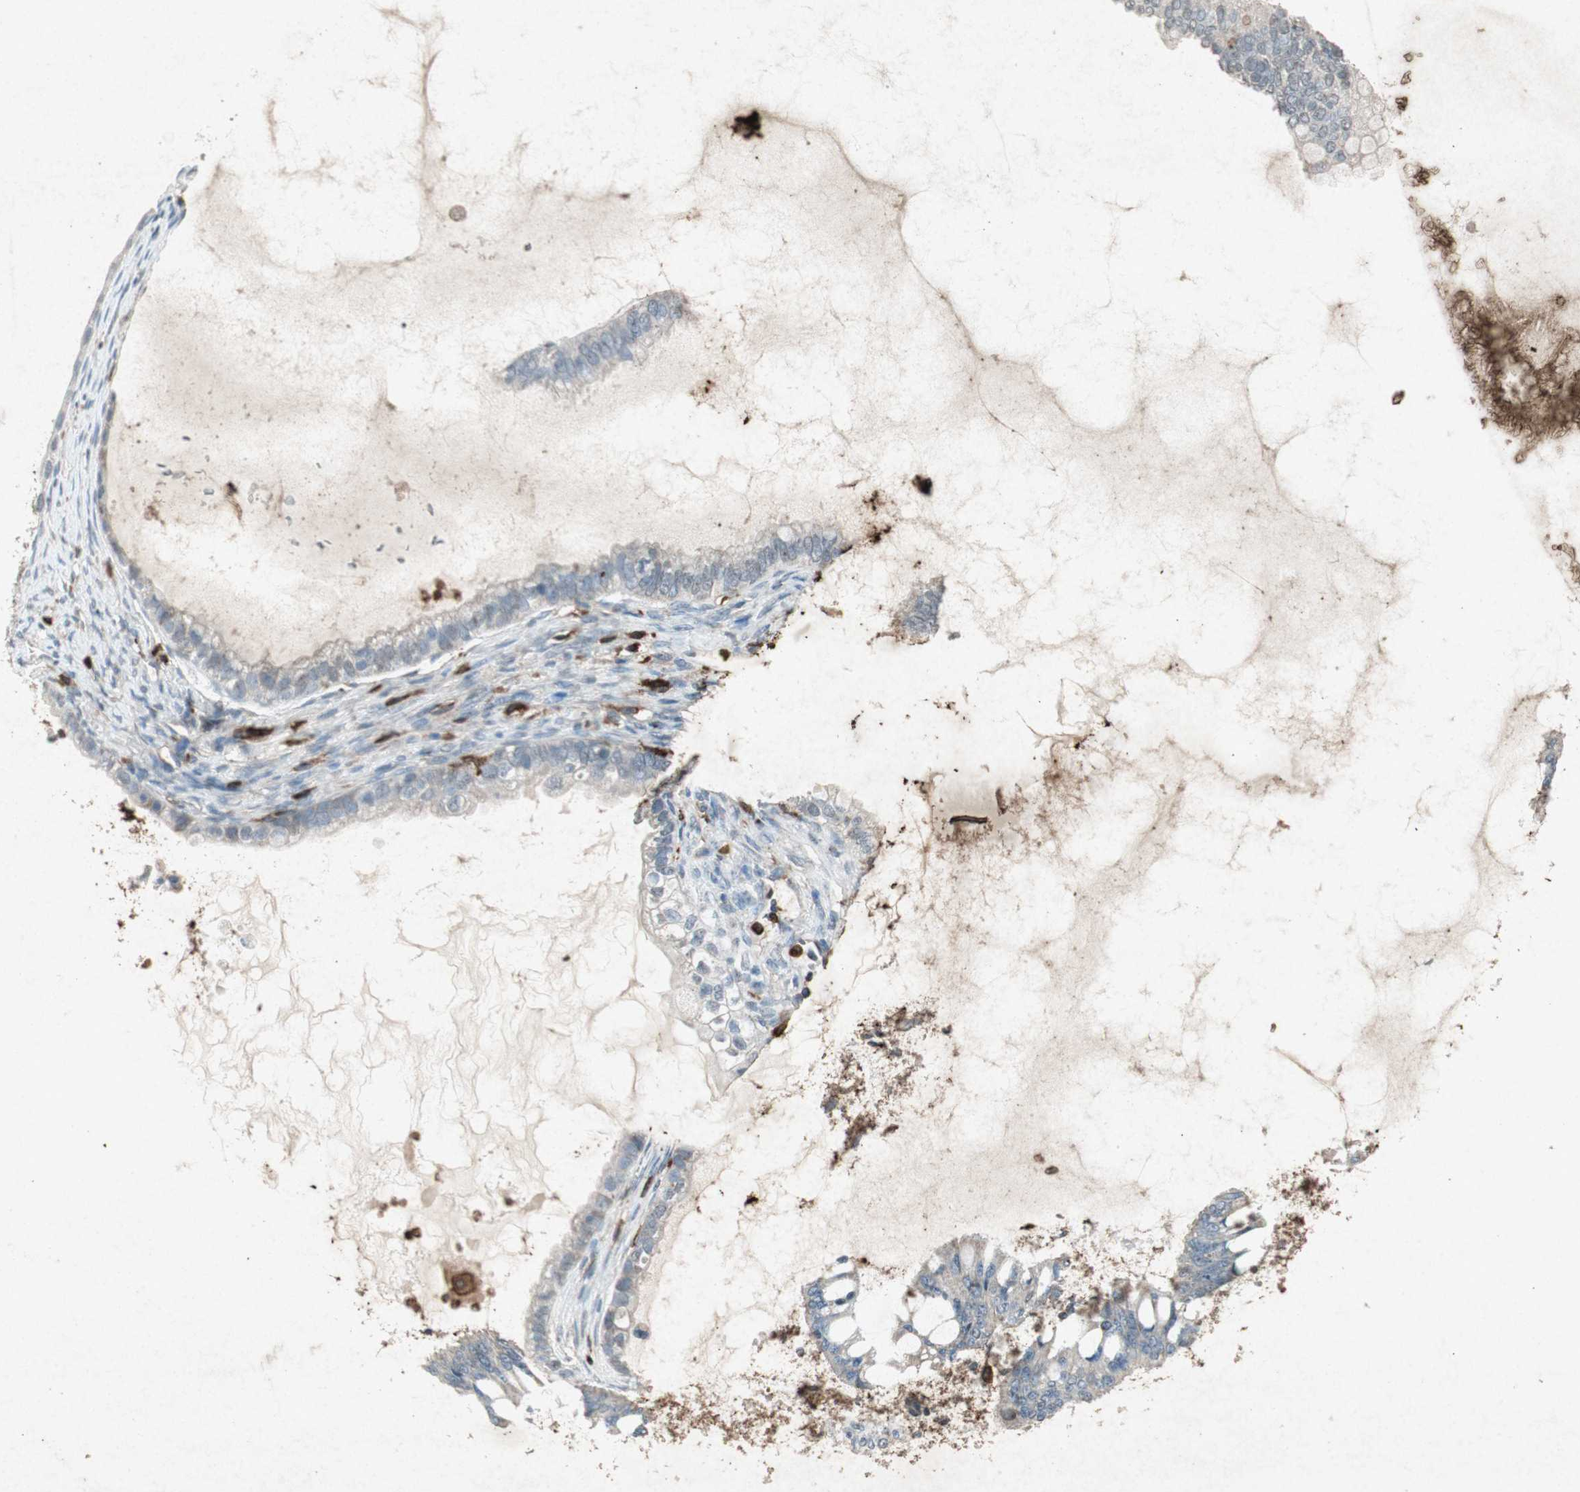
{"staining": {"intensity": "negative", "quantity": "none", "location": "none"}, "tissue": "ovarian cancer", "cell_type": "Tumor cells", "image_type": "cancer", "snomed": [{"axis": "morphology", "description": "Cystadenocarcinoma, mucinous, NOS"}, {"axis": "topography", "description": "Ovary"}], "caption": "A high-resolution micrograph shows immunohistochemistry staining of ovarian cancer, which displays no significant expression in tumor cells.", "gene": "TYROBP", "patient": {"sex": "female", "age": 80}}